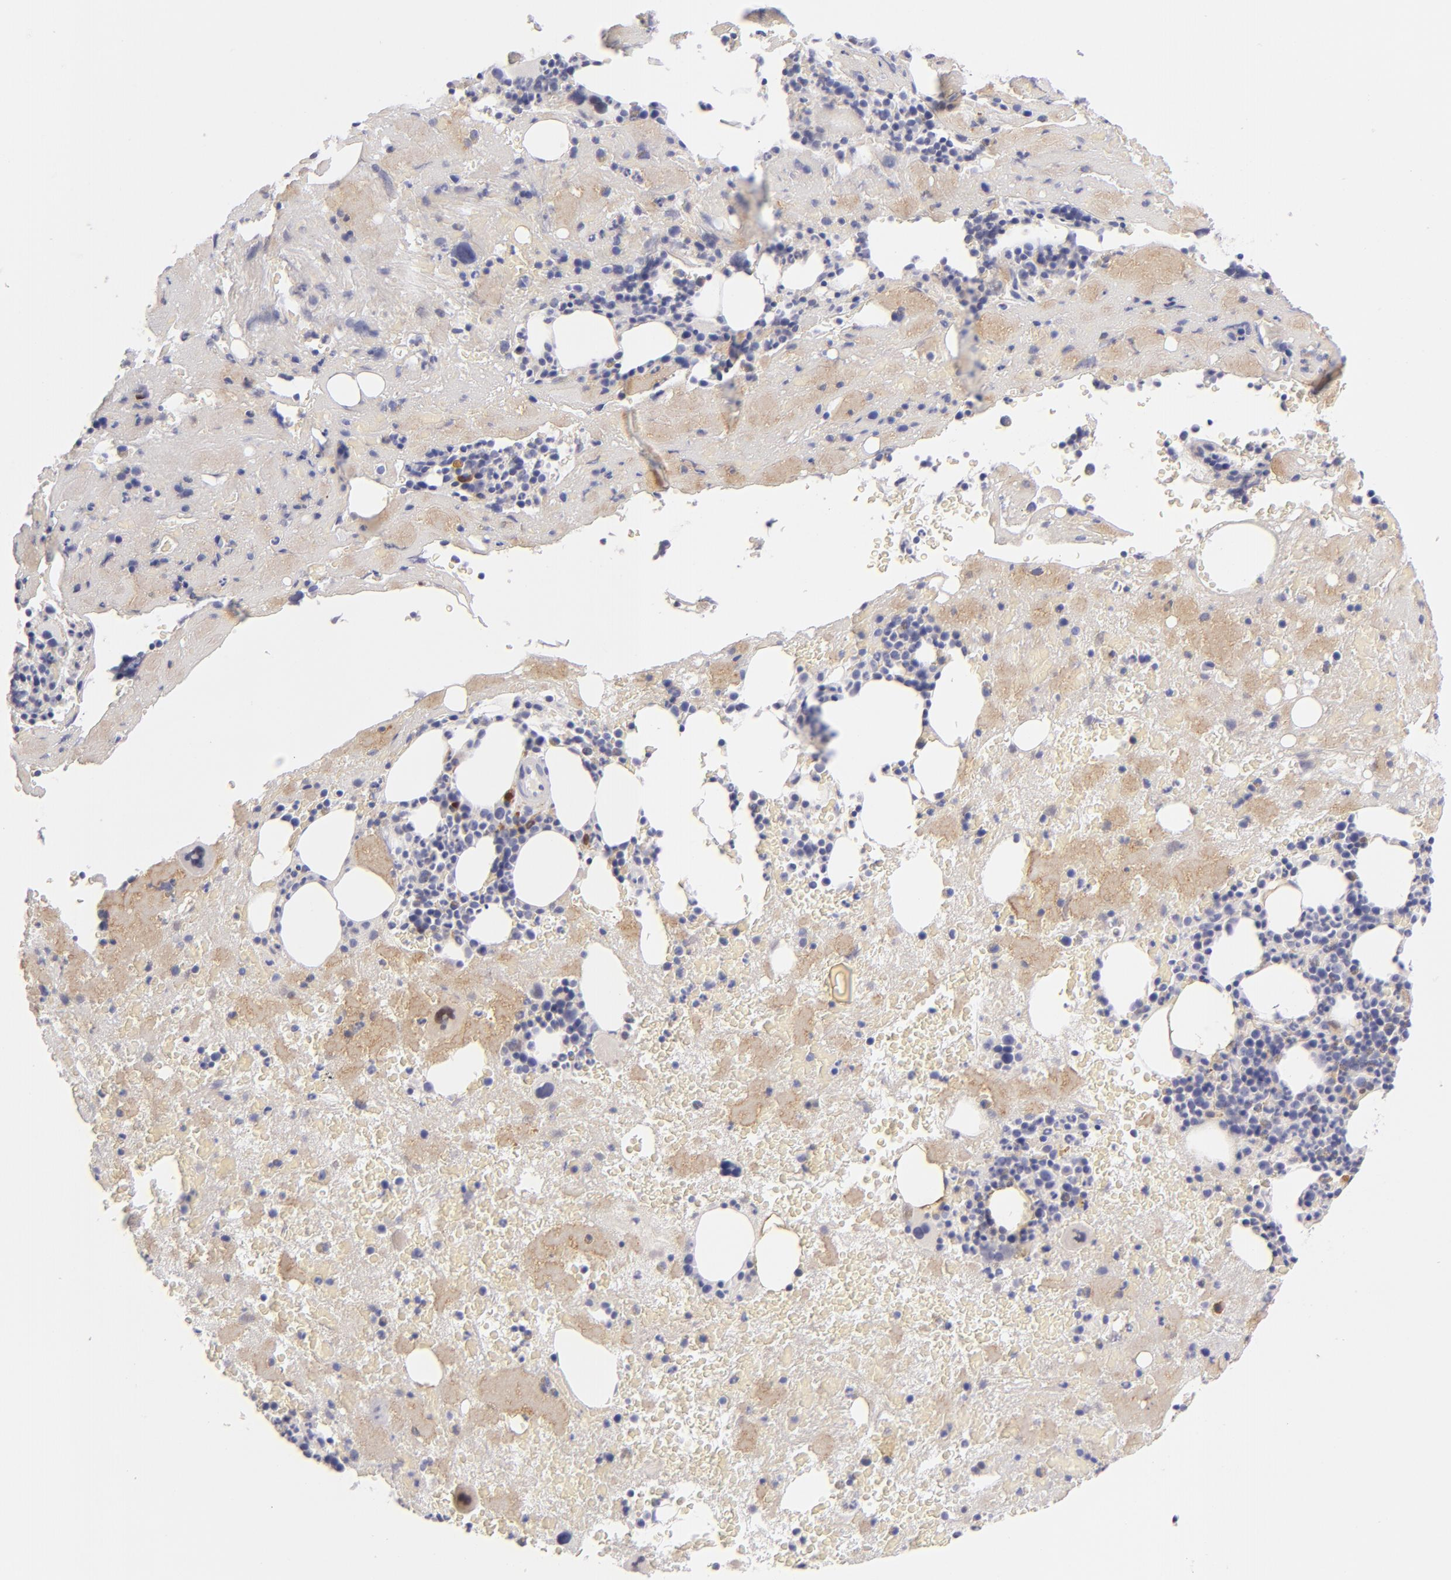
{"staining": {"intensity": "moderate", "quantity": "<25%", "location": "nuclear"}, "tissue": "bone marrow", "cell_type": "Hematopoietic cells", "image_type": "normal", "snomed": [{"axis": "morphology", "description": "Normal tissue, NOS"}, {"axis": "topography", "description": "Bone marrow"}], "caption": "Immunohistochemistry (IHC) histopathology image of benign bone marrow stained for a protein (brown), which reveals low levels of moderate nuclear staining in approximately <25% of hematopoietic cells.", "gene": "F13A1", "patient": {"sex": "male", "age": 76}}